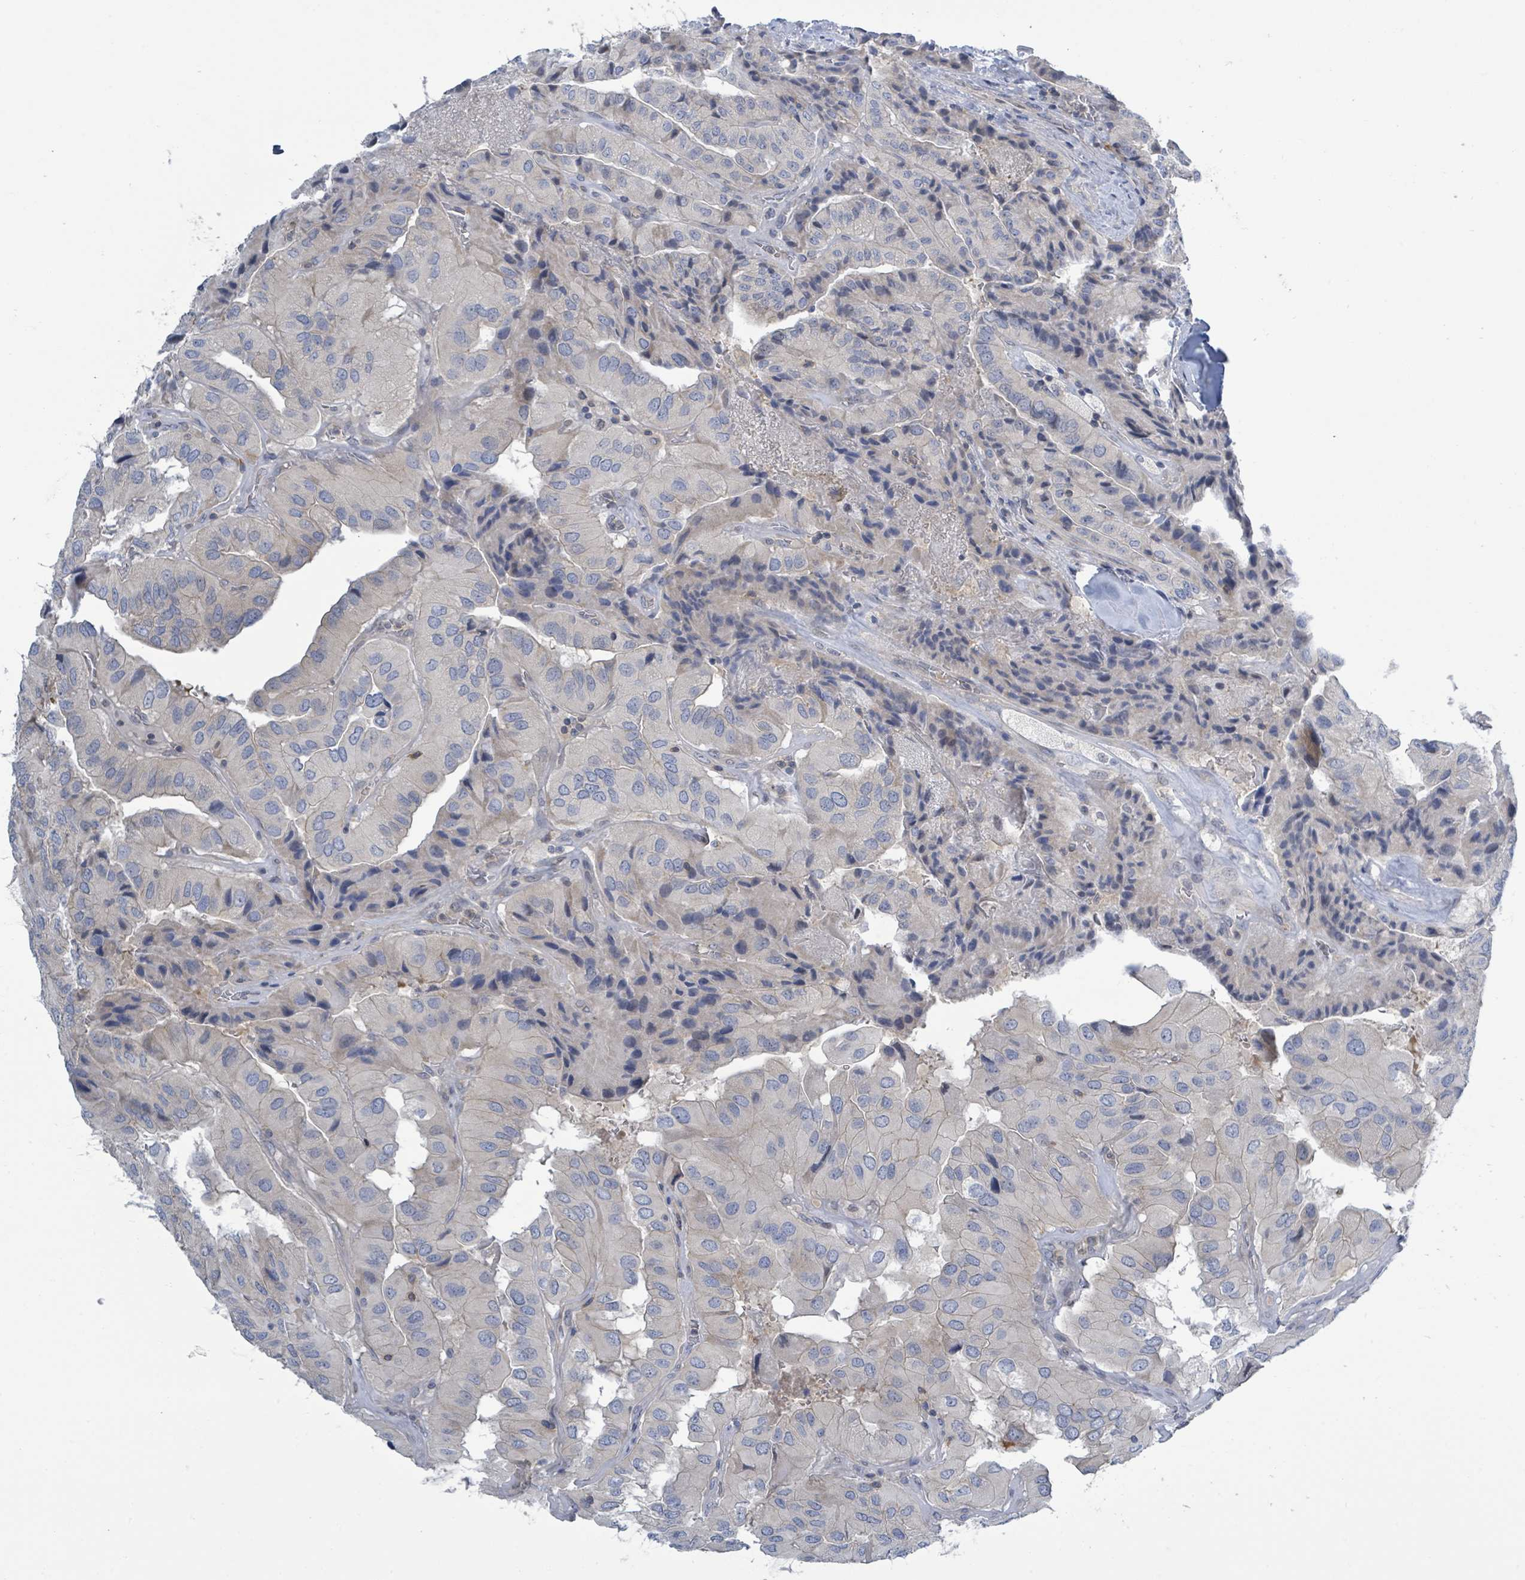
{"staining": {"intensity": "negative", "quantity": "none", "location": "none"}, "tissue": "thyroid cancer", "cell_type": "Tumor cells", "image_type": "cancer", "snomed": [{"axis": "morphology", "description": "Normal tissue, NOS"}, {"axis": "morphology", "description": "Papillary adenocarcinoma, NOS"}, {"axis": "topography", "description": "Thyroid gland"}], "caption": "A photomicrograph of human thyroid papillary adenocarcinoma is negative for staining in tumor cells.", "gene": "DGKZ", "patient": {"sex": "female", "age": 59}}